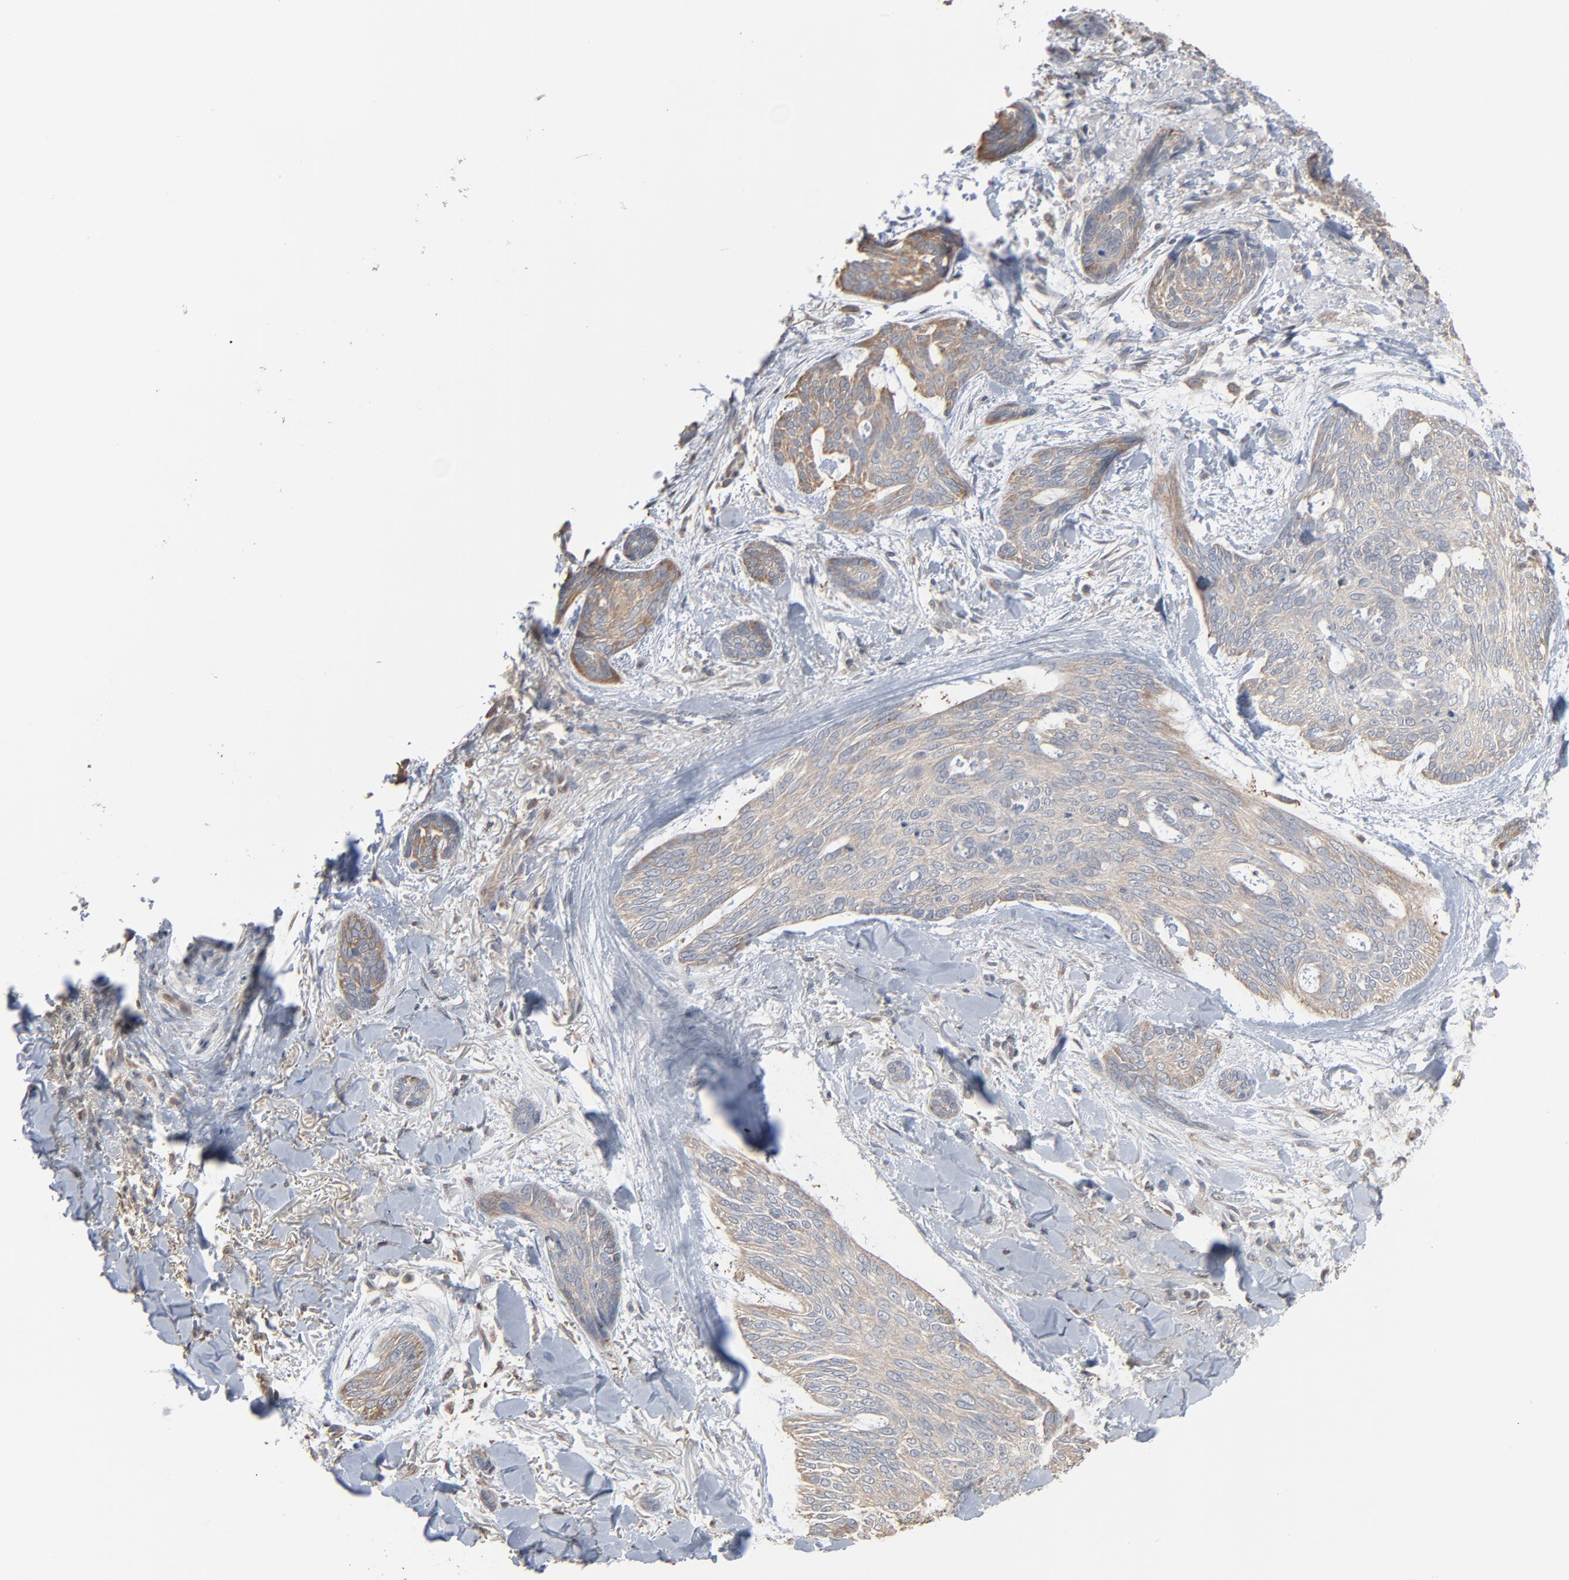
{"staining": {"intensity": "weak", "quantity": ">75%", "location": "cytoplasmic/membranous"}, "tissue": "skin cancer", "cell_type": "Tumor cells", "image_type": "cancer", "snomed": [{"axis": "morphology", "description": "Normal tissue, NOS"}, {"axis": "morphology", "description": "Basal cell carcinoma"}, {"axis": "topography", "description": "Skin"}], "caption": "Immunohistochemistry (DAB) staining of skin cancer (basal cell carcinoma) displays weak cytoplasmic/membranous protein staining in approximately >75% of tumor cells. Using DAB (brown) and hematoxylin (blue) stains, captured at high magnification using brightfield microscopy.", "gene": "CCT5", "patient": {"sex": "female", "age": 71}}